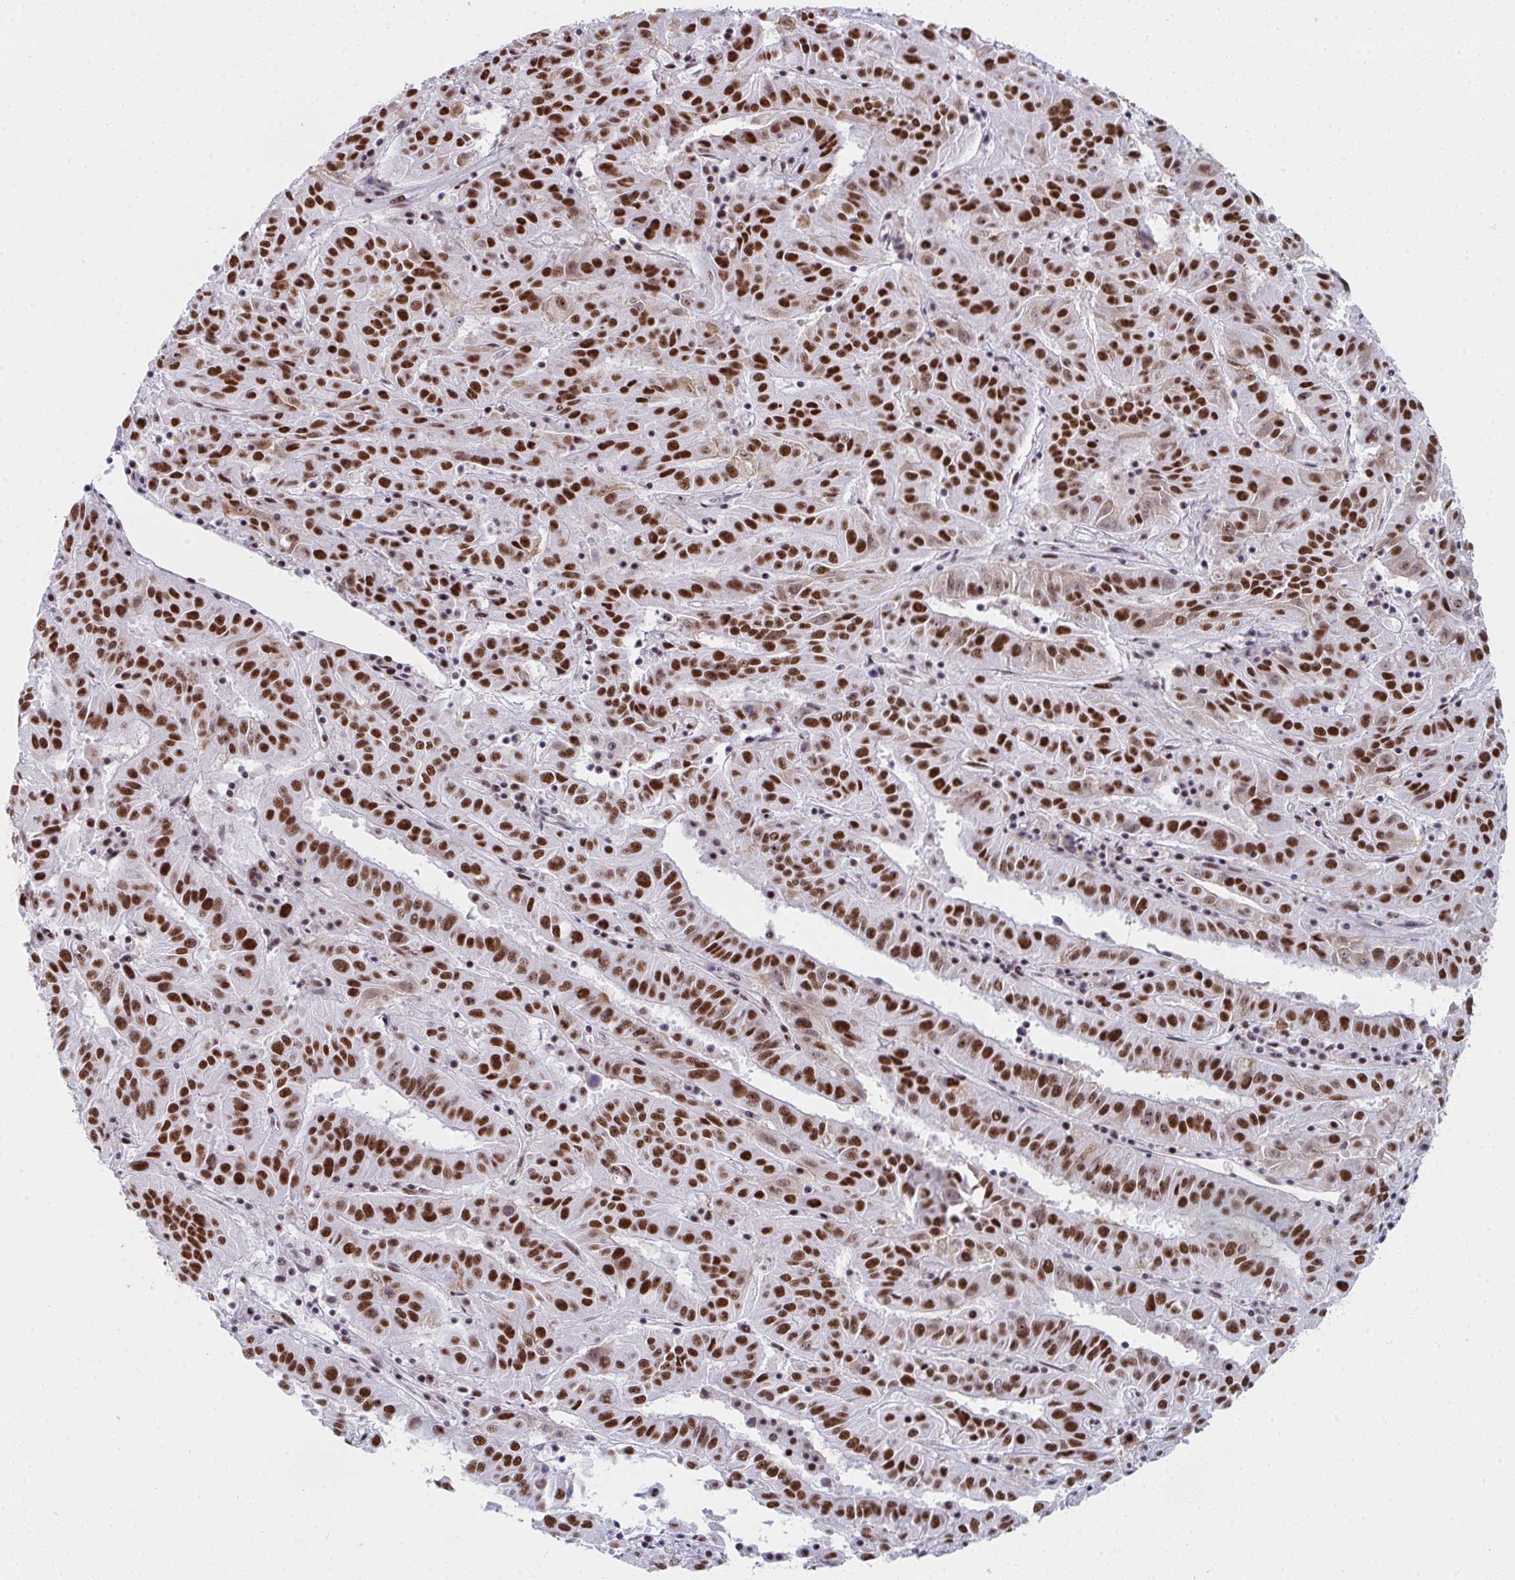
{"staining": {"intensity": "strong", "quantity": ">75%", "location": "nuclear"}, "tissue": "pancreatic cancer", "cell_type": "Tumor cells", "image_type": "cancer", "snomed": [{"axis": "morphology", "description": "Adenocarcinoma, NOS"}, {"axis": "topography", "description": "Pancreas"}], "caption": "Approximately >75% of tumor cells in human pancreatic adenocarcinoma demonstrate strong nuclear protein expression as visualized by brown immunohistochemical staining.", "gene": "SNRNP70", "patient": {"sex": "male", "age": 63}}